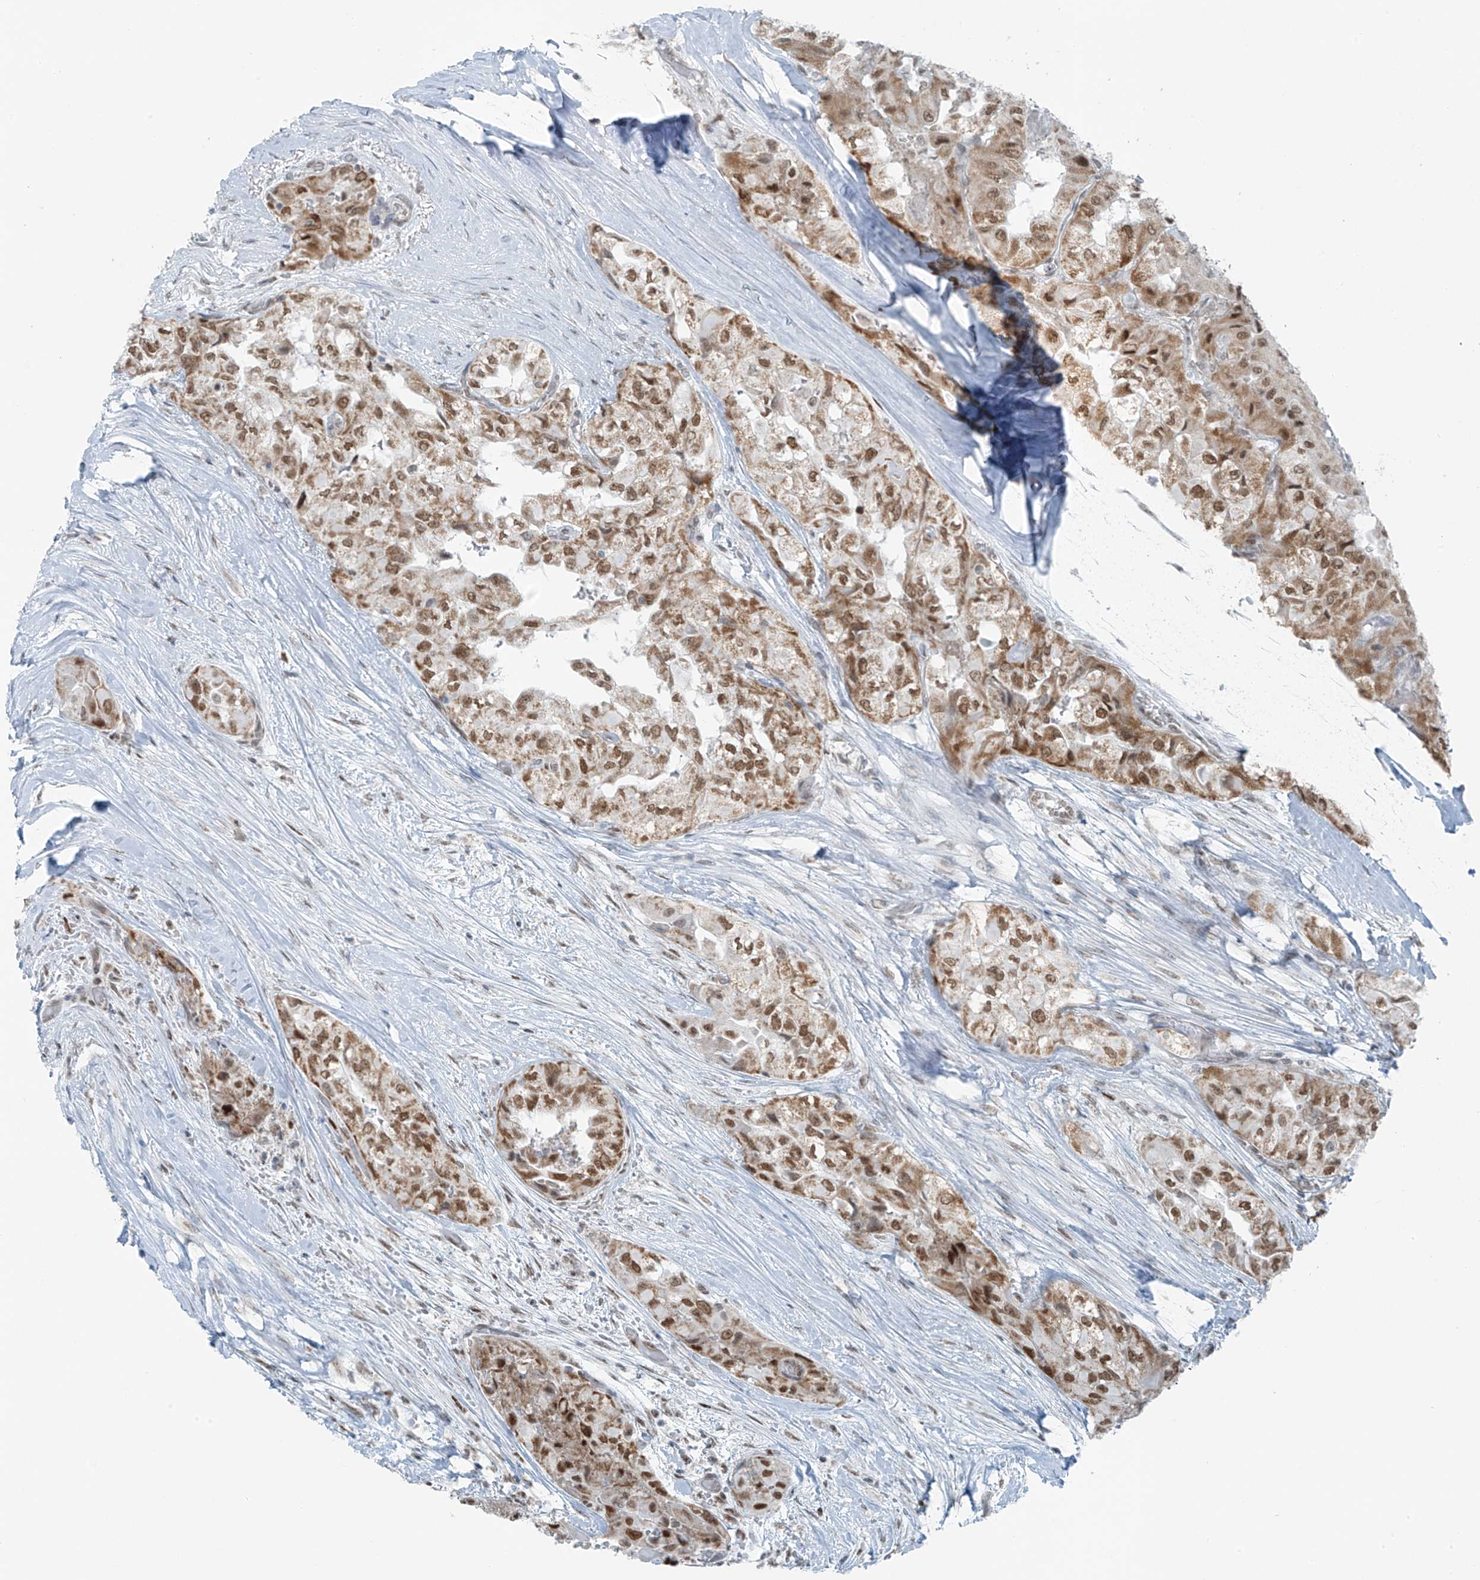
{"staining": {"intensity": "moderate", "quantity": ">75%", "location": "nuclear"}, "tissue": "thyroid cancer", "cell_type": "Tumor cells", "image_type": "cancer", "snomed": [{"axis": "morphology", "description": "Papillary adenocarcinoma, NOS"}, {"axis": "topography", "description": "Thyroid gland"}], "caption": "About >75% of tumor cells in human papillary adenocarcinoma (thyroid) demonstrate moderate nuclear protein positivity as visualized by brown immunohistochemical staining.", "gene": "WRNIP1", "patient": {"sex": "female", "age": 59}}